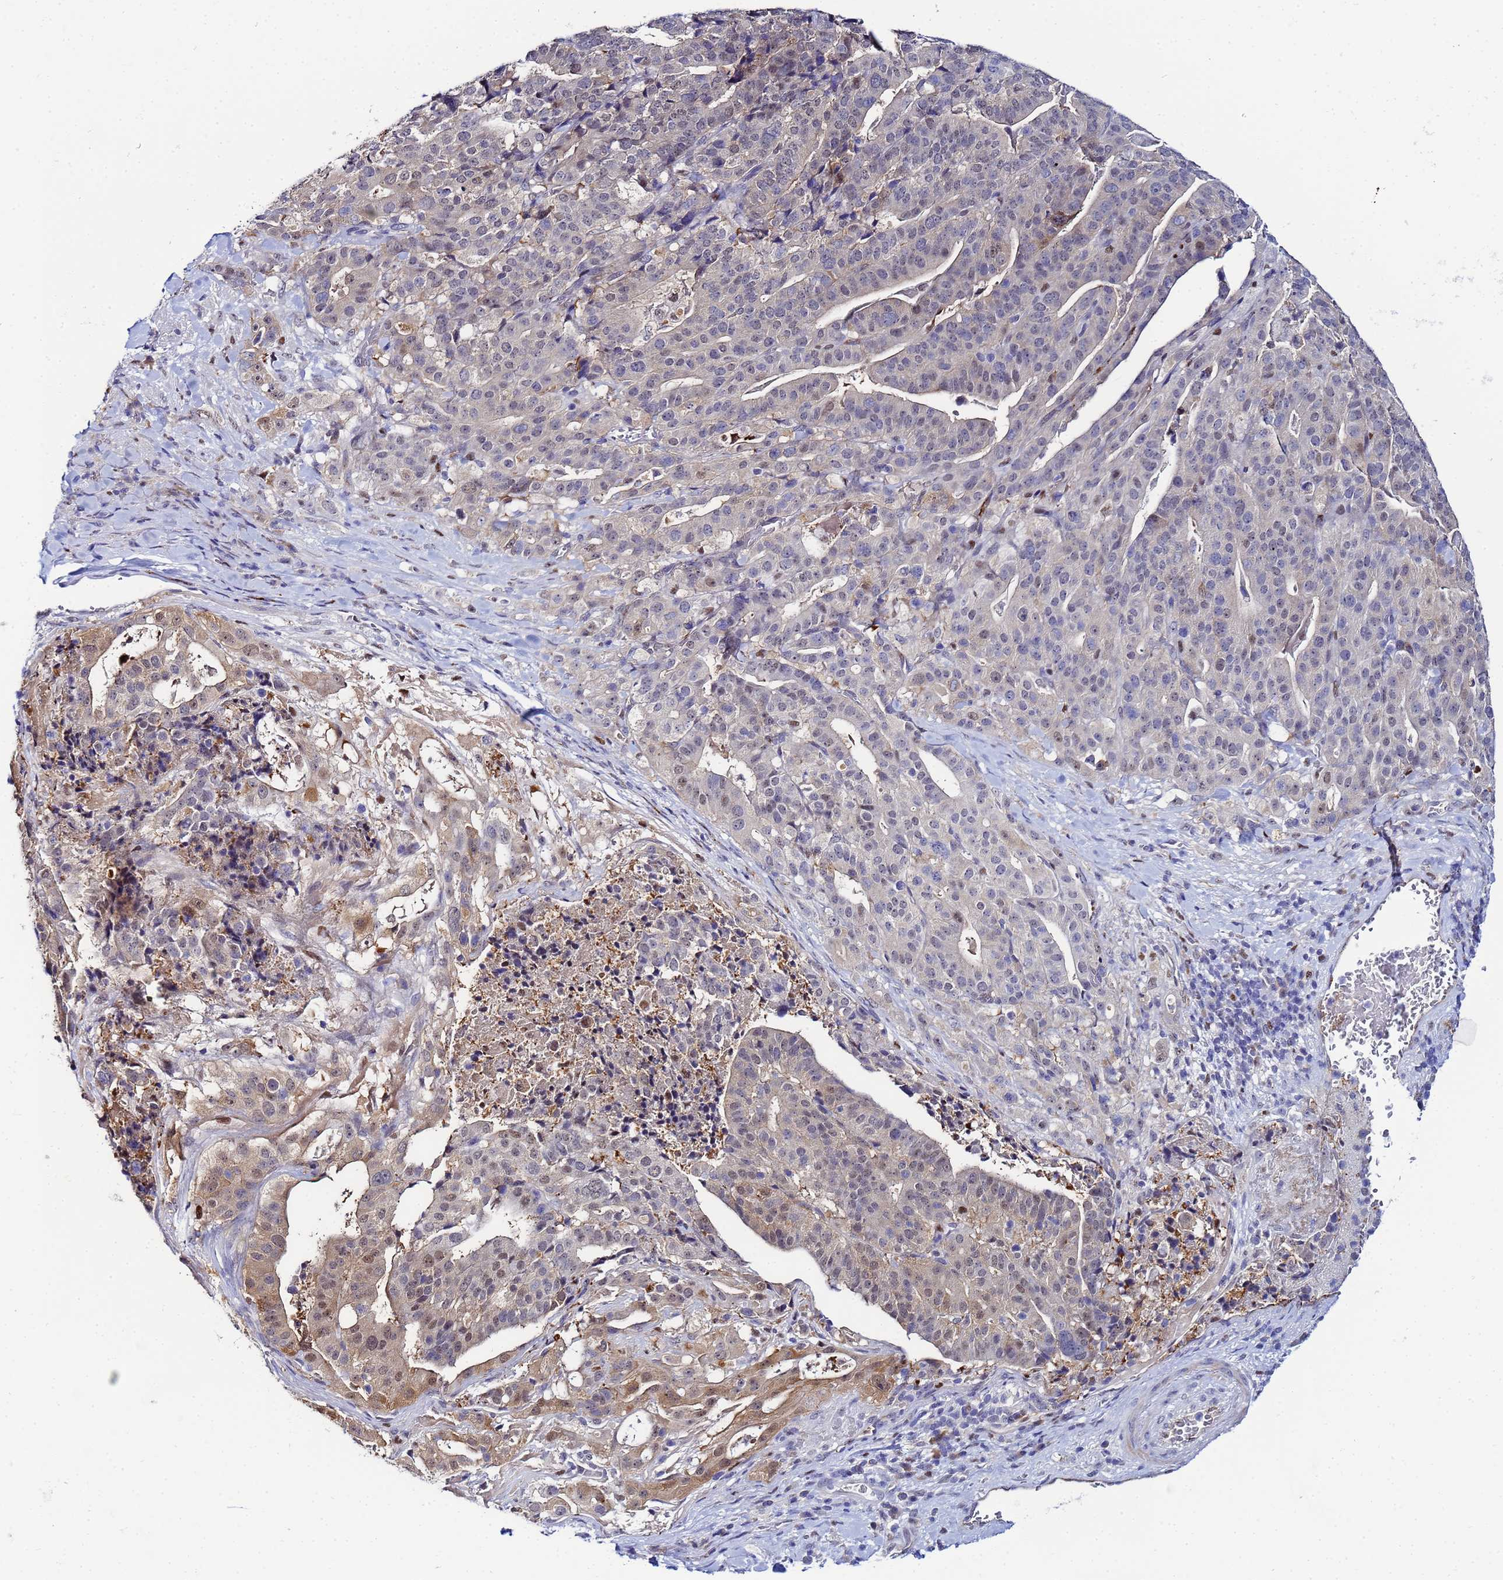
{"staining": {"intensity": "moderate", "quantity": "<25%", "location": "cytoplasmic/membranous,nuclear"}, "tissue": "stomach cancer", "cell_type": "Tumor cells", "image_type": "cancer", "snomed": [{"axis": "morphology", "description": "Adenocarcinoma, NOS"}, {"axis": "topography", "description": "Stomach"}], "caption": "Protein staining by immunohistochemistry (IHC) reveals moderate cytoplasmic/membranous and nuclear expression in approximately <25% of tumor cells in stomach cancer. (DAB IHC with brightfield microscopy, high magnification).", "gene": "SLC25A37", "patient": {"sex": "male", "age": 48}}